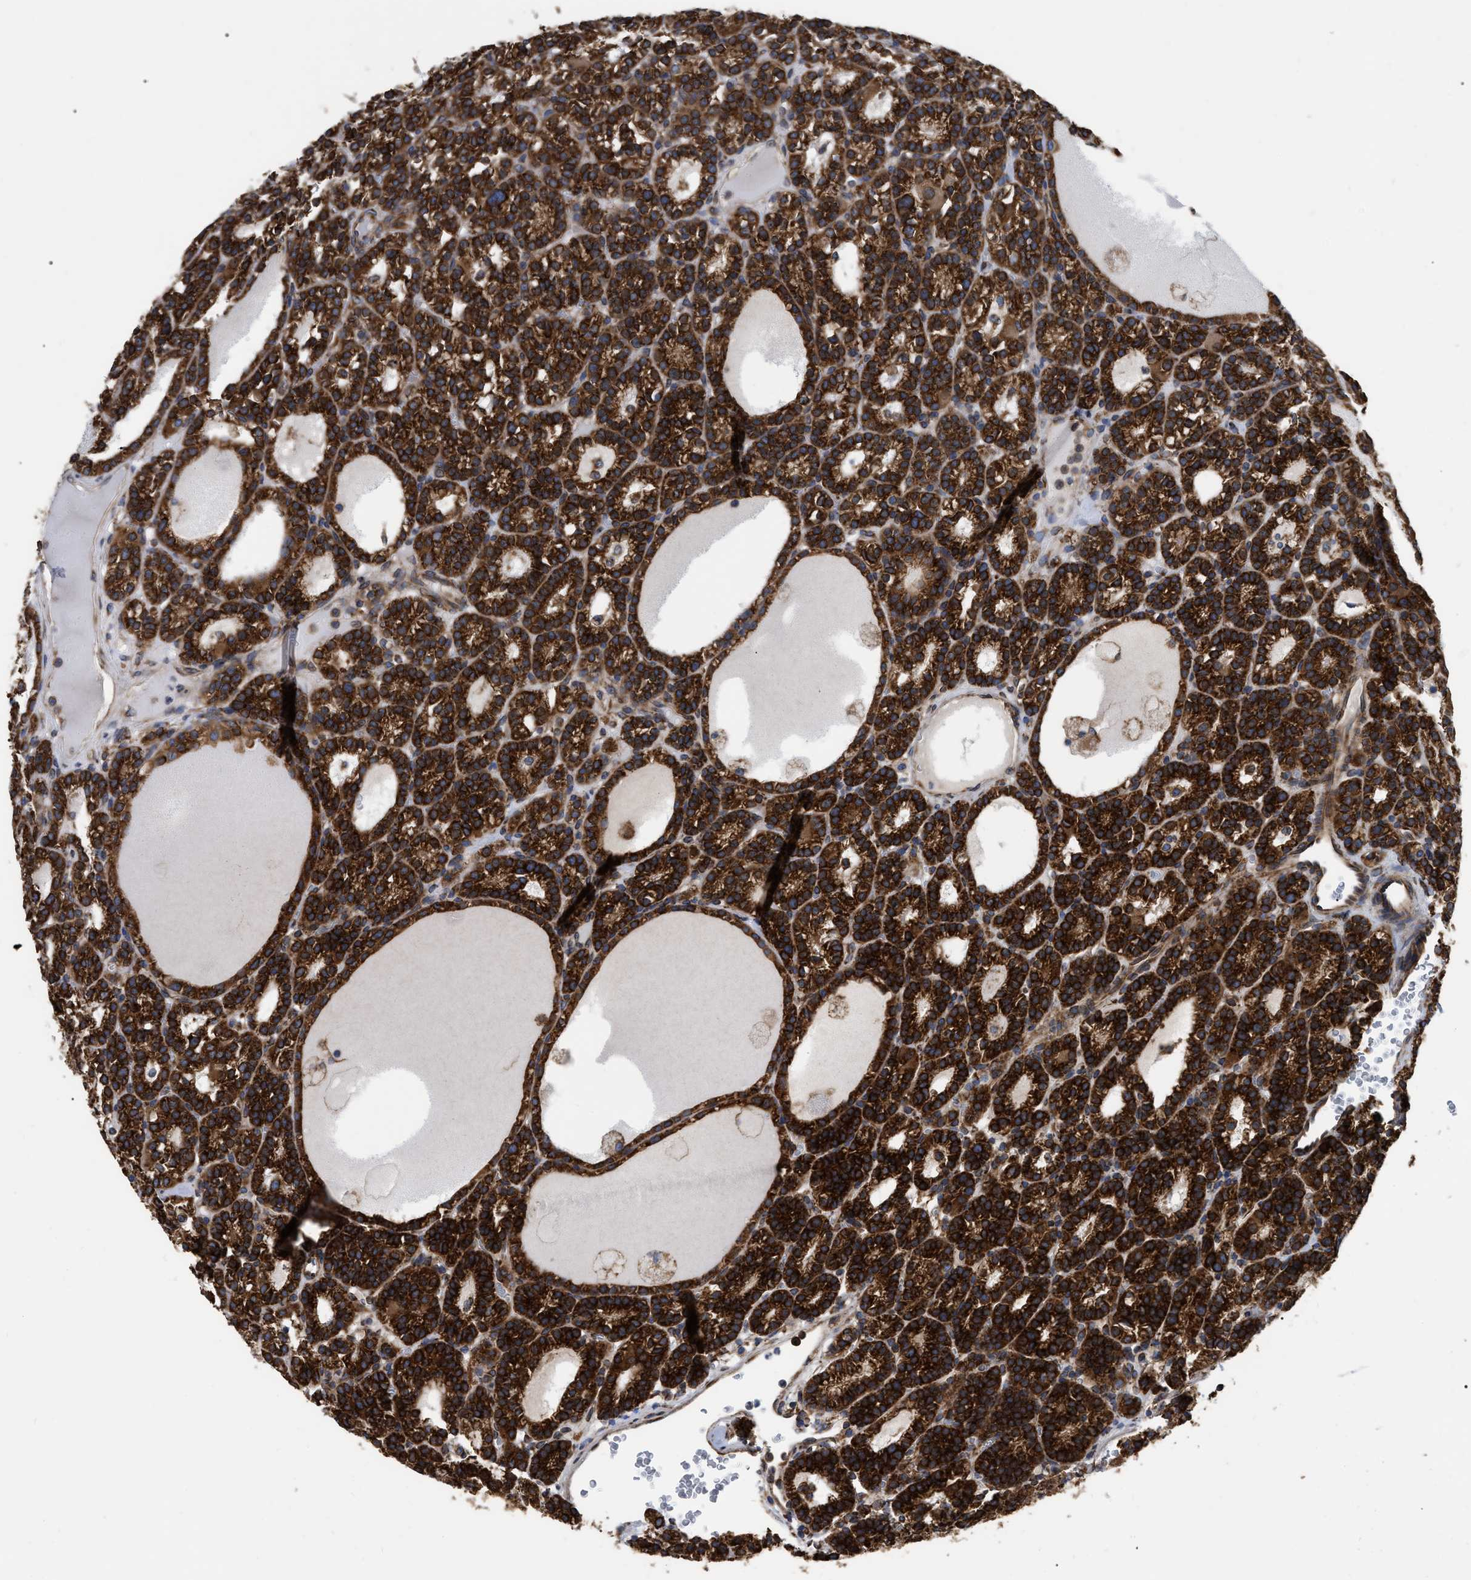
{"staining": {"intensity": "strong", "quantity": ">75%", "location": "cytoplasmic/membranous"}, "tissue": "parathyroid gland", "cell_type": "Glandular cells", "image_type": "normal", "snomed": [{"axis": "morphology", "description": "Normal tissue, NOS"}, {"axis": "morphology", "description": "Adenoma, NOS"}, {"axis": "topography", "description": "Parathyroid gland"}], "caption": "This histopathology image reveals unremarkable parathyroid gland stained with IHC to label a protein in brown. The cytoplasmic/membranous of glandular cells show strong positivity for the protein. Nuclei are counter-stained blue.", "gene": "FAM120A", "patient": {"sex": "female", "age": 58}}